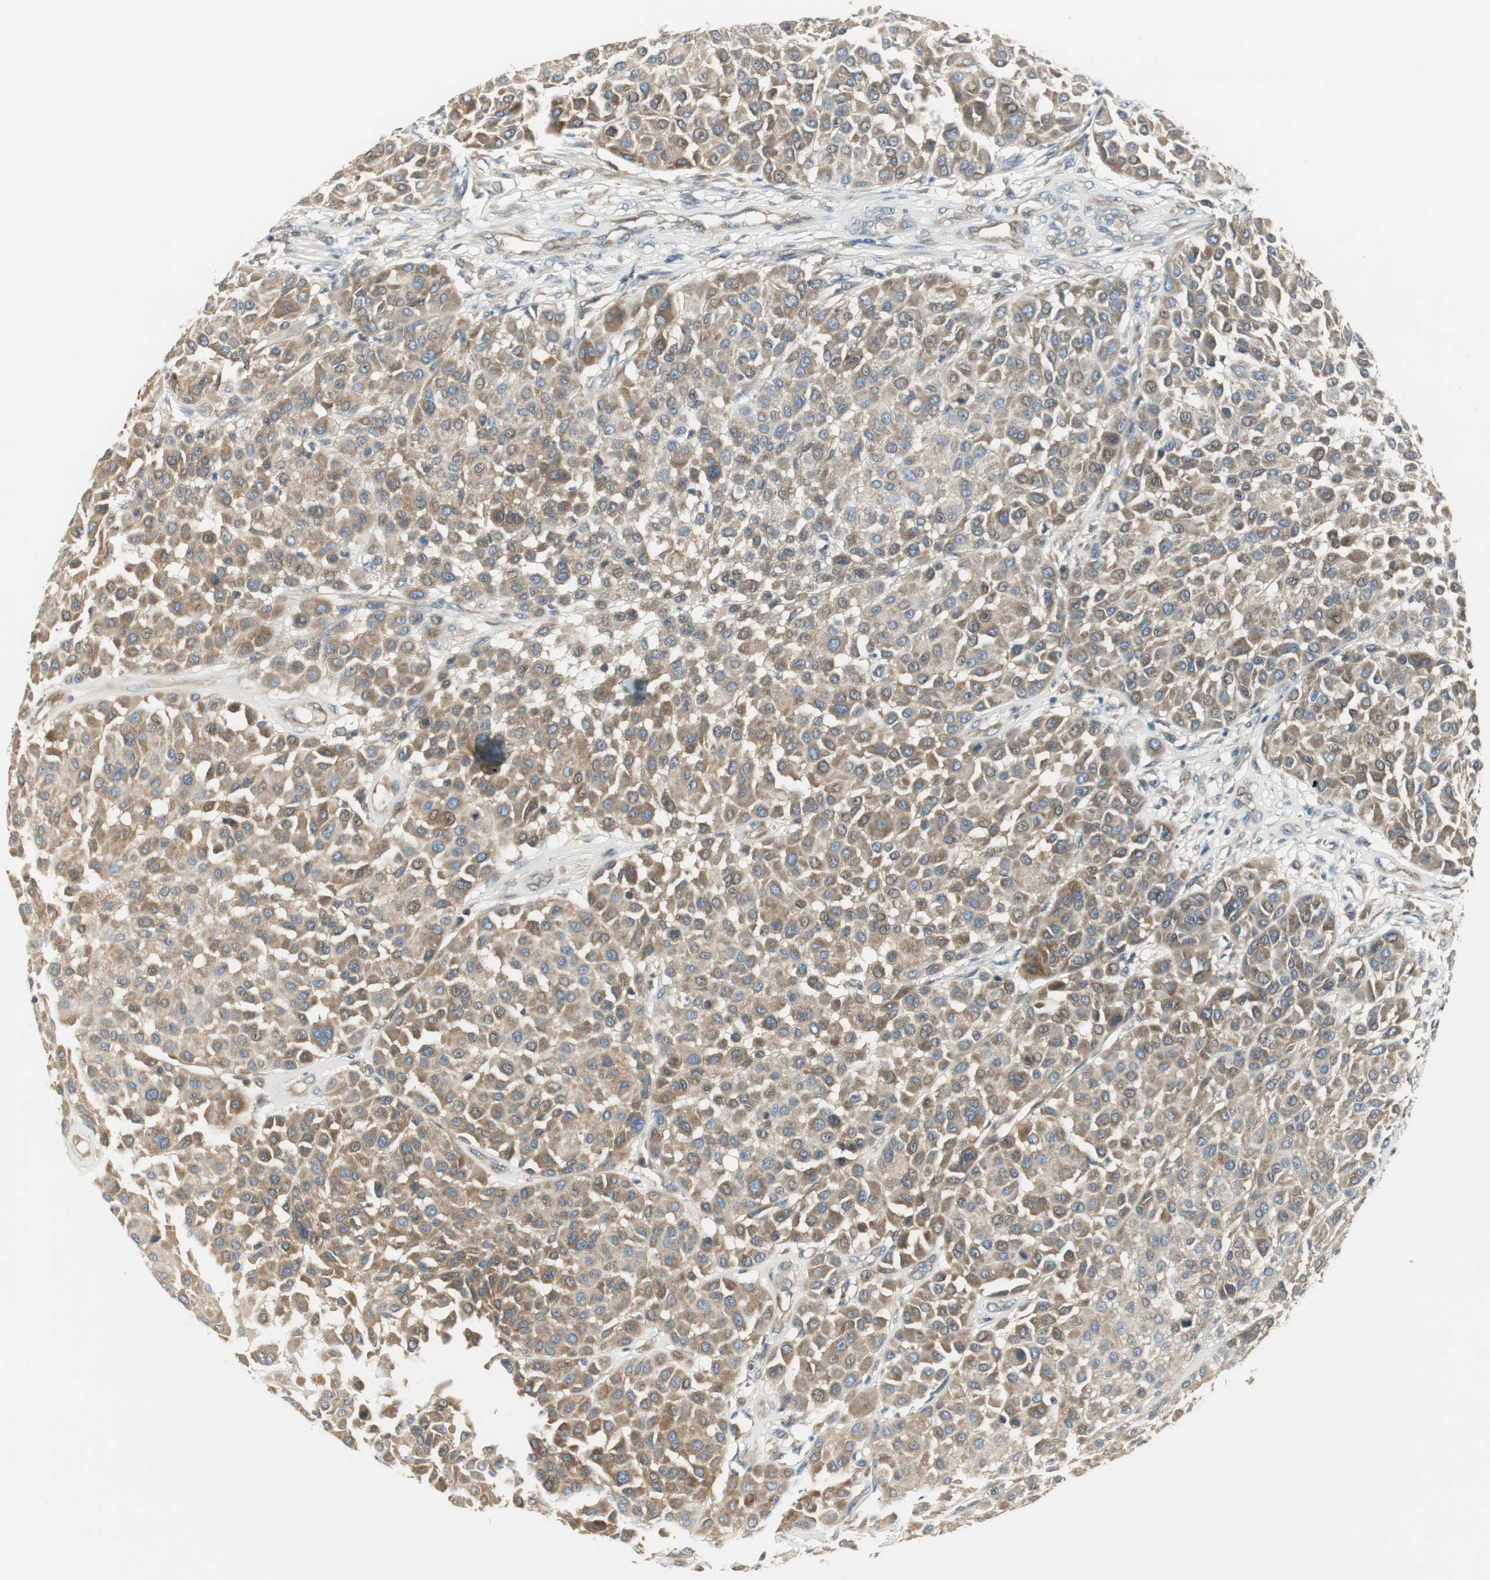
{"staining": {"intensity": "moderate", "quantity": ">75%", "location": "cytoplasmic/membranous"}, "tissue": "melanoma", "cell_type": "Tumor cells", "image_type": "cancer", "snomed": [{"axis": "morphology", "description": "Malignant melanoma, Metastatic site"}, {"axis": "topography", "description": "Soft tissue"}], "caption": "Approximately >75% of tumor cells in malignant melanoma (metastatic site) reveal moderate cytoplasmic/membranous protein staining as visualized by brown immunohistochemical staining.", "gene": "PRKAA1", "patient": {"sex": "male", "age": 41}}